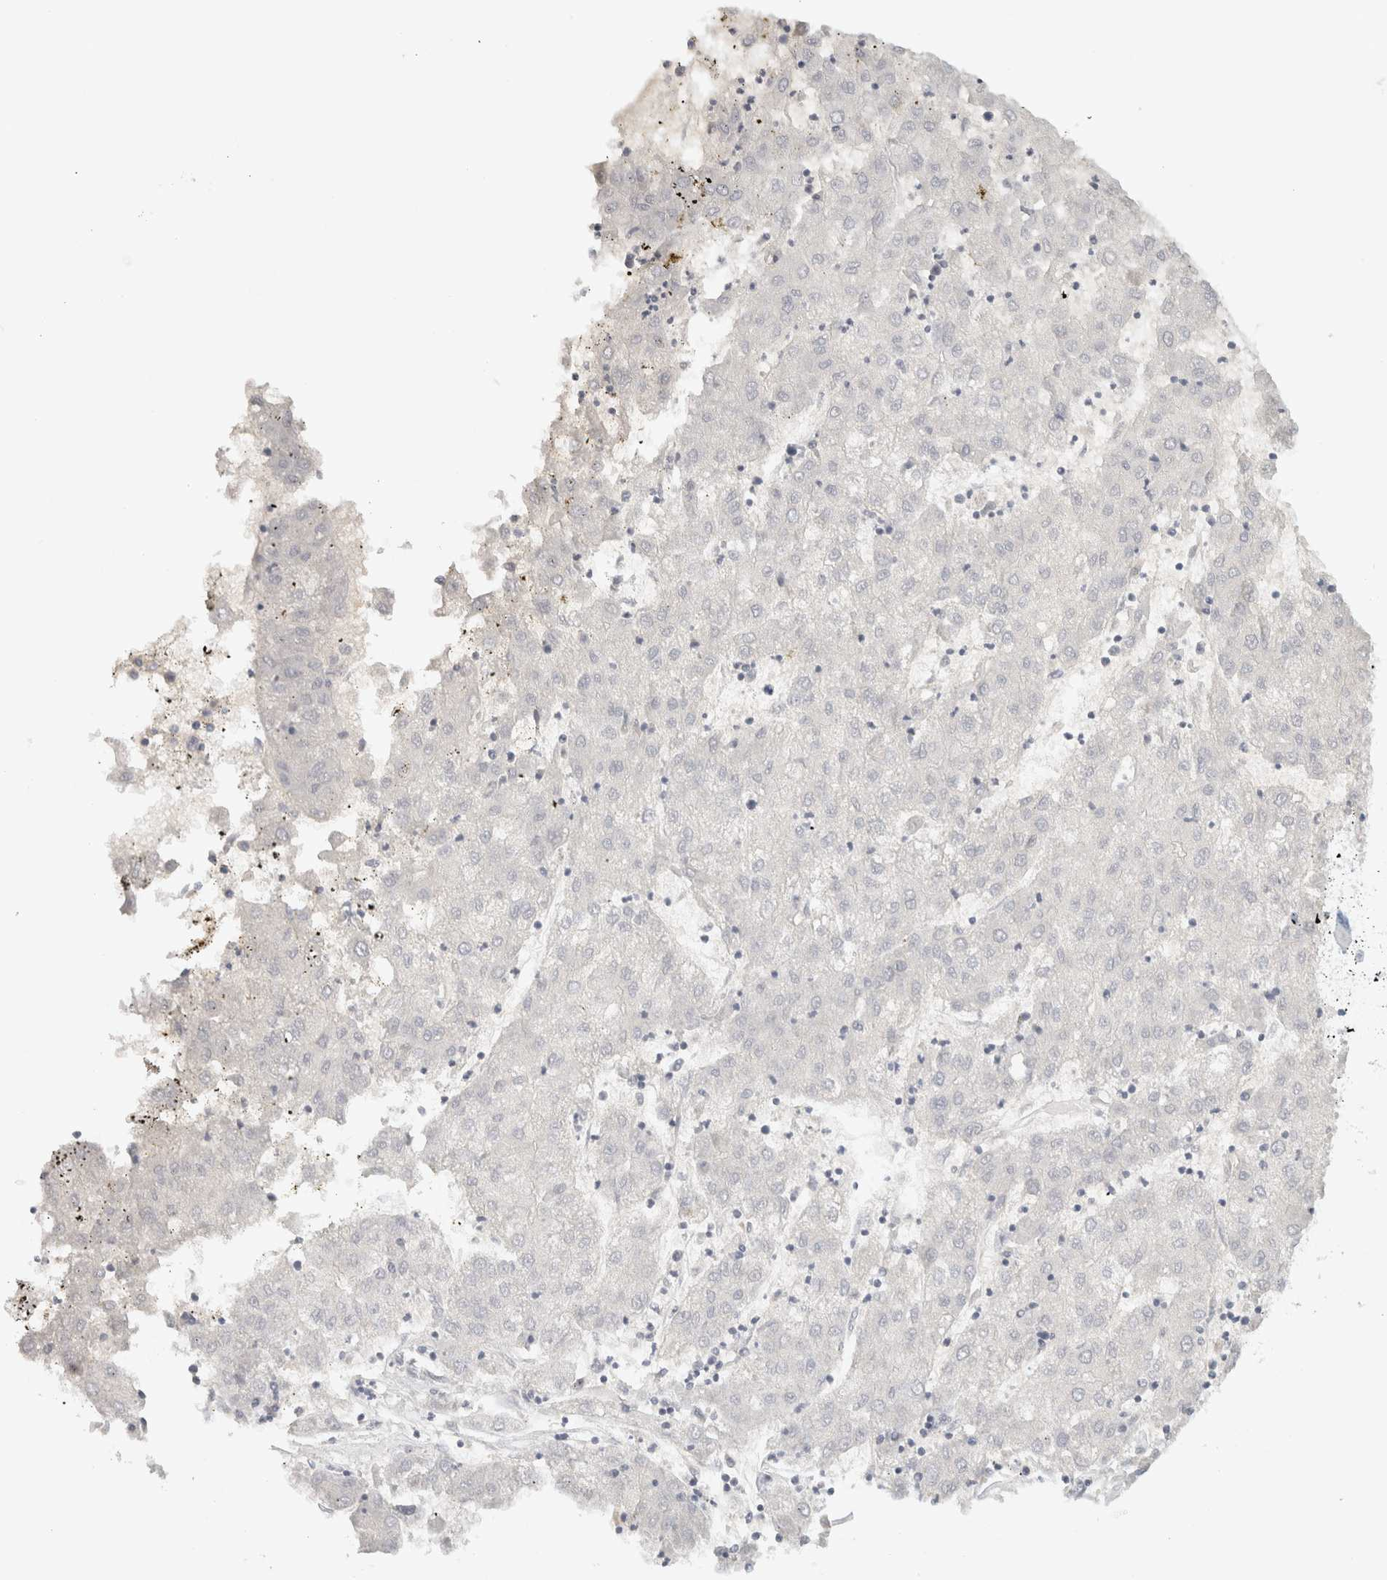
{"staining": {"intensity": "negative", "quantity": "none", "location": "none"}, "tissue": "liver cancer", "cell_type": "Tumor cells", "image_type": "cancer", "snomed": [{"axis": "morphology", "description": "Carcinoma, Hepatocellular, NOS"}, {"axis": "topography", "description": "Liver"}], "caption": "High magnification brightfield microscopy of liver cancer stained with DAB (brown) and counterstained with hematoxylin (blue): tumor cells show no significant positivity.", "gene": "STK31", "patient": {"sex": "male", "age": 72}}